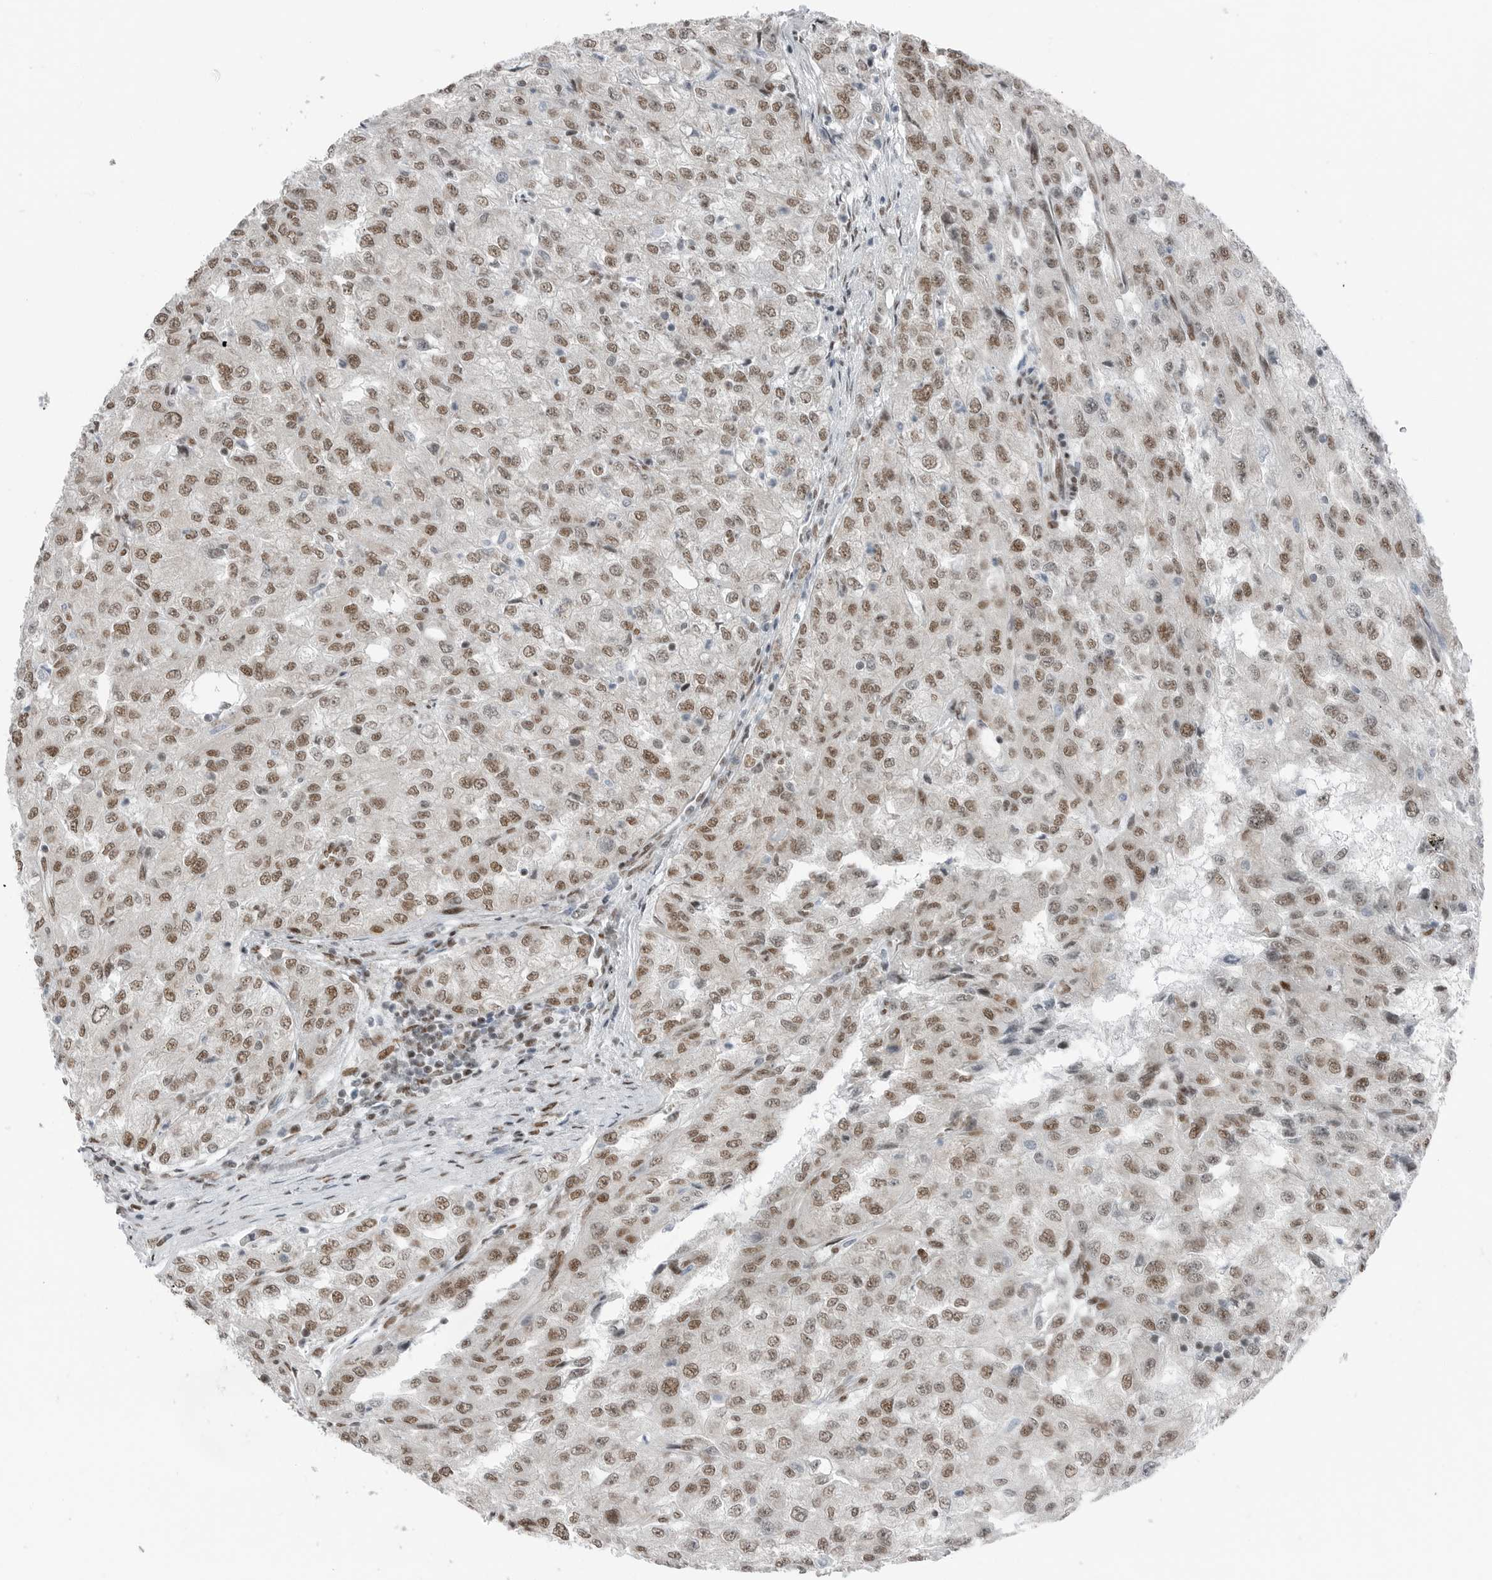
{"staining": {"intensity": "moderate", "quantity": ">75%", "location": "nuclear"}, "tissue": "renal cancer", "cell_type": "Tumor cells", "image_type": "cancer", "snomed": [{"axis": "morphology", "description": "Adenocarcinoma, NOS"}, {"axis": "topography", "description": "Kidney"}], "caption": "A brown stain shows moderate nuclear positivity of a protein in human adenocarcinoma (renal) tumor cells.", "gene": "BLZF1", "patient": {"sex": "female", "age": 54}}